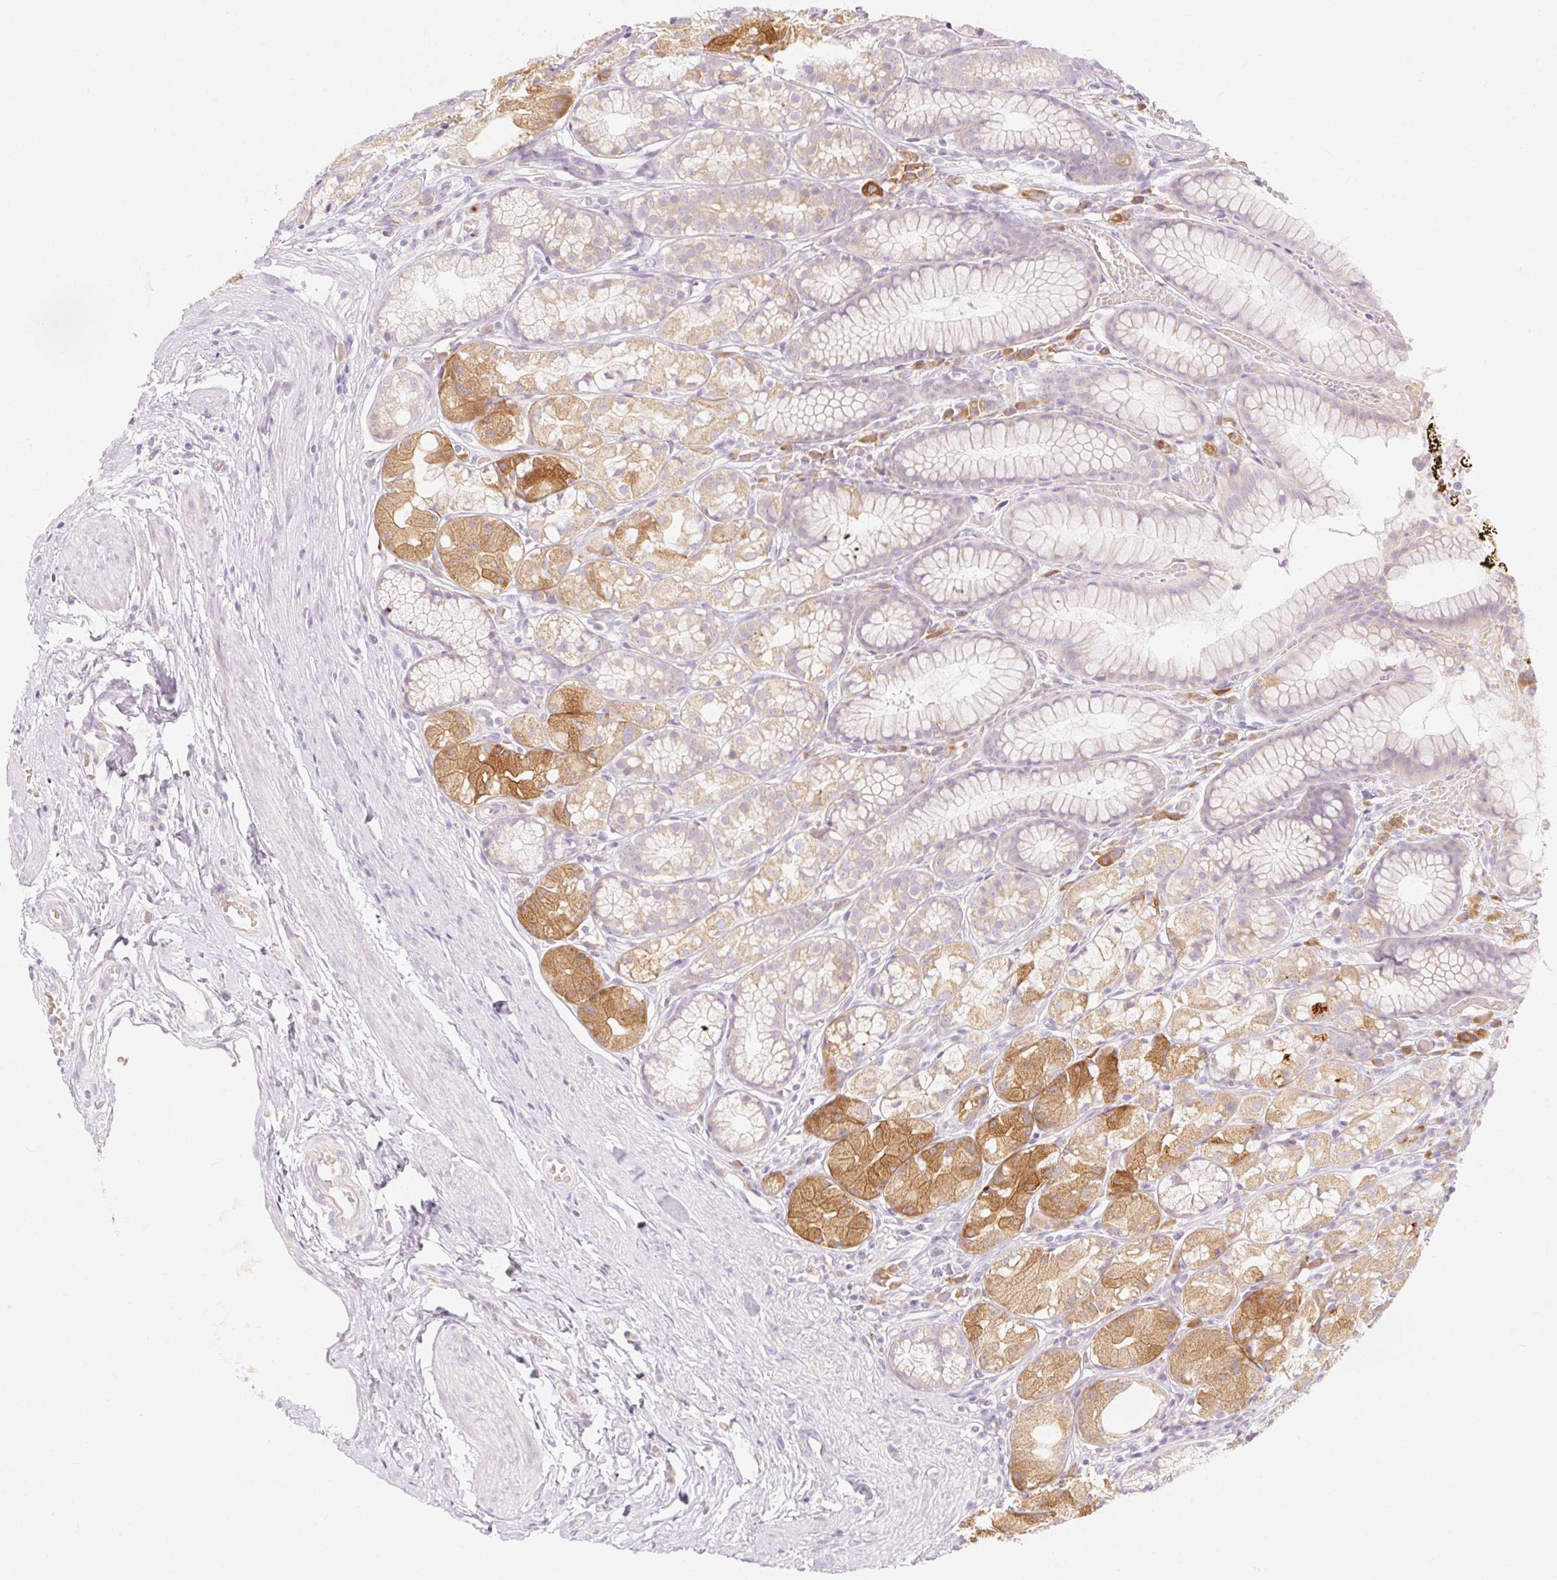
{"staining": {"intensity": "moderate", "quantity": "25%-75%", "location": "cytoplasmic/membranous"}, "tissue": "stomach", "cell_type": "Glandular cells", "image_type": "normal", "snomed": [{"axis": "morphology", "description": "Normal tissue, NOS"}, {"axis": "topography", "description": "Smooth muscle"}, {"axis": "topography", "description": "Stomach"}], "caption": "The image shows immunohistochemical staining of normal stomach. There is moderate cytoplasmic/membranous positivity is seen in approximately 25%-75% of glandular cells. Ihc stains the protein of interest in brown and the nuclei are stained blue.", "gene": "MYO1D", "patient": {"sex": "male", "age": 70}}